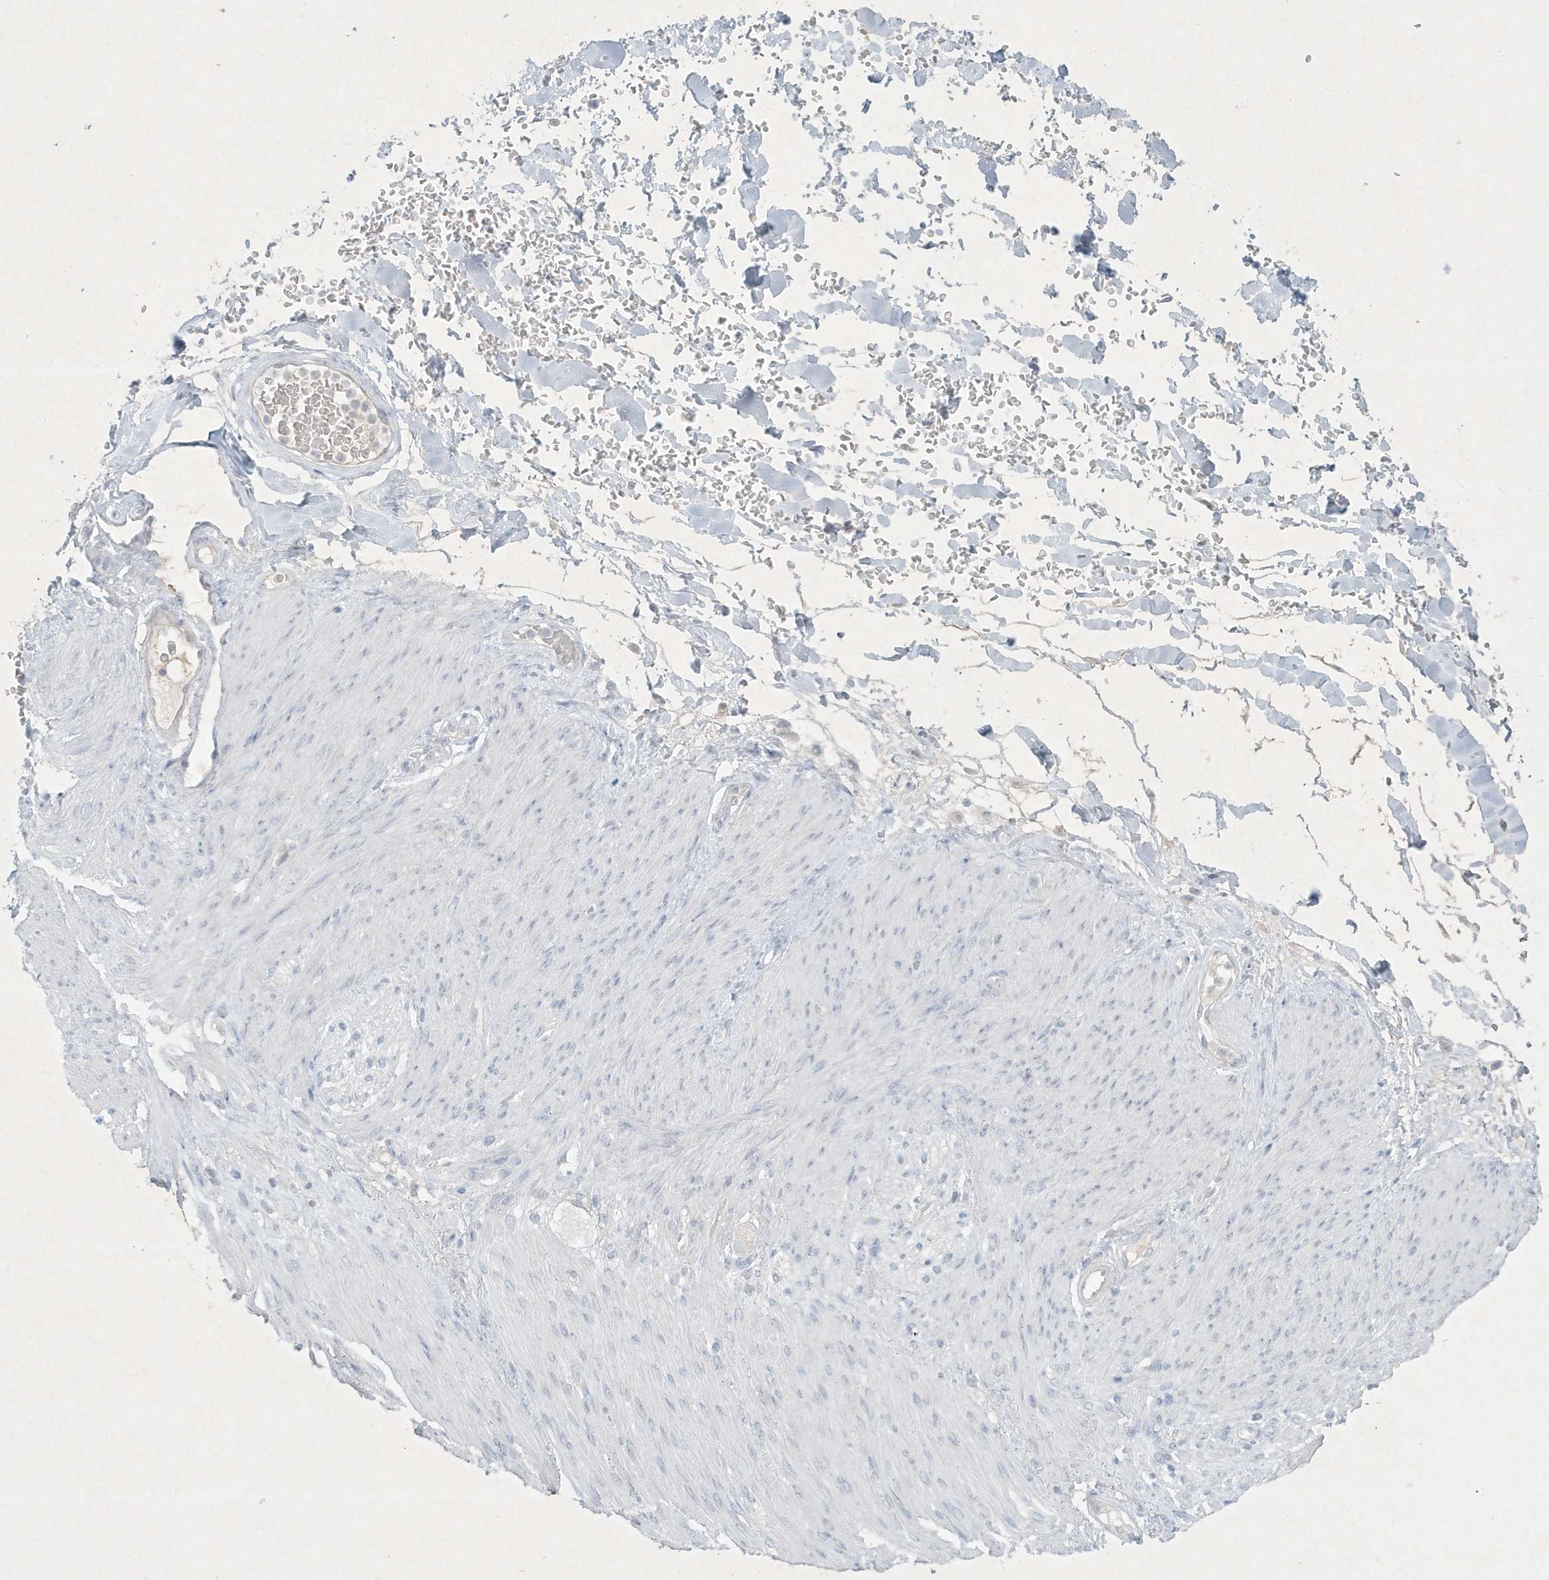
{"staining": {"intensity": "negative", "quantity": "none", "location": "none"}, "tissue": "adipose tissue", "cell_type": "Adipocytes", "image_type": "normal", "snomed": [{"axis": "morphology", "description": "Normal tissue, NOS"}, {"axis": "topography", "description": "Colon"}, {"axis": "topography", "description": "Peripheral nerve tissue"}], "caption": "This is an immunohistochemistry (IHC) image of normal adipose tissue. There is no expression in adipocytes.", "gene": "CCDC24", "patient": {"sex": "female", "age": 61}}